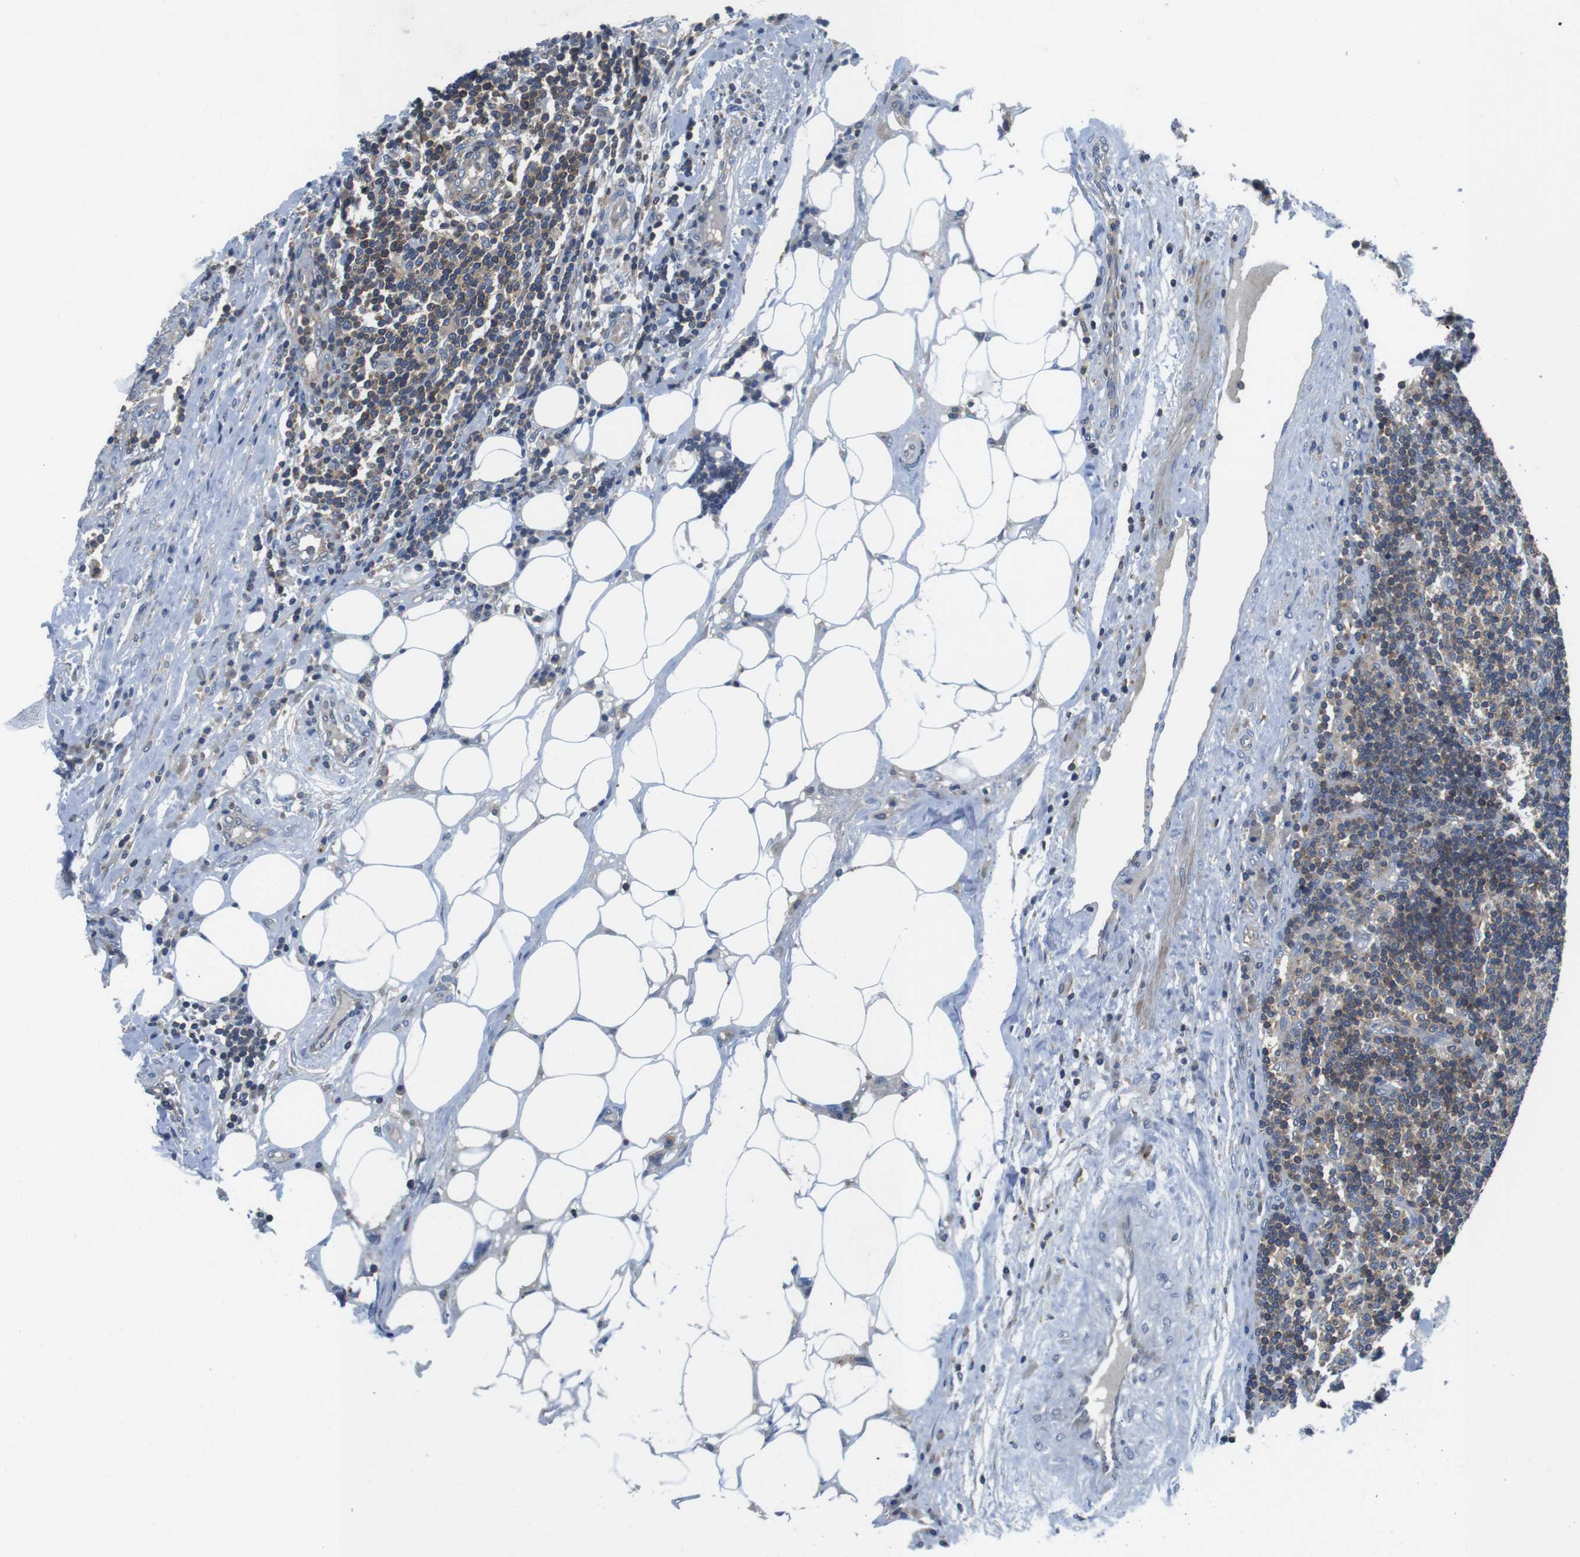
{"staining": {"intensity": "weak", "quantity": ">75%", "location": "cytoplasmic/membranous"}, "tissue": "lymph node", "cell_type": "Germinal center cells", "image_type": "normal", "snomed": [{"axis": "morphology", "description": "Normal tissue, NOS"}, {"axis": "morphology", "description": "Squamous cell carcinoma, metastatic, NOS"}, {"axis": "topography", "description": "Lymph node"}], "caption": "A high-resolution micrograph shows IHC staining of normal lymph node, which exhibits weak cytoplasmic/membranous expression in about >75% of germinal center cells.", "gene": "PIK3CD", "patient": {"sex": "female", "age": 53}}